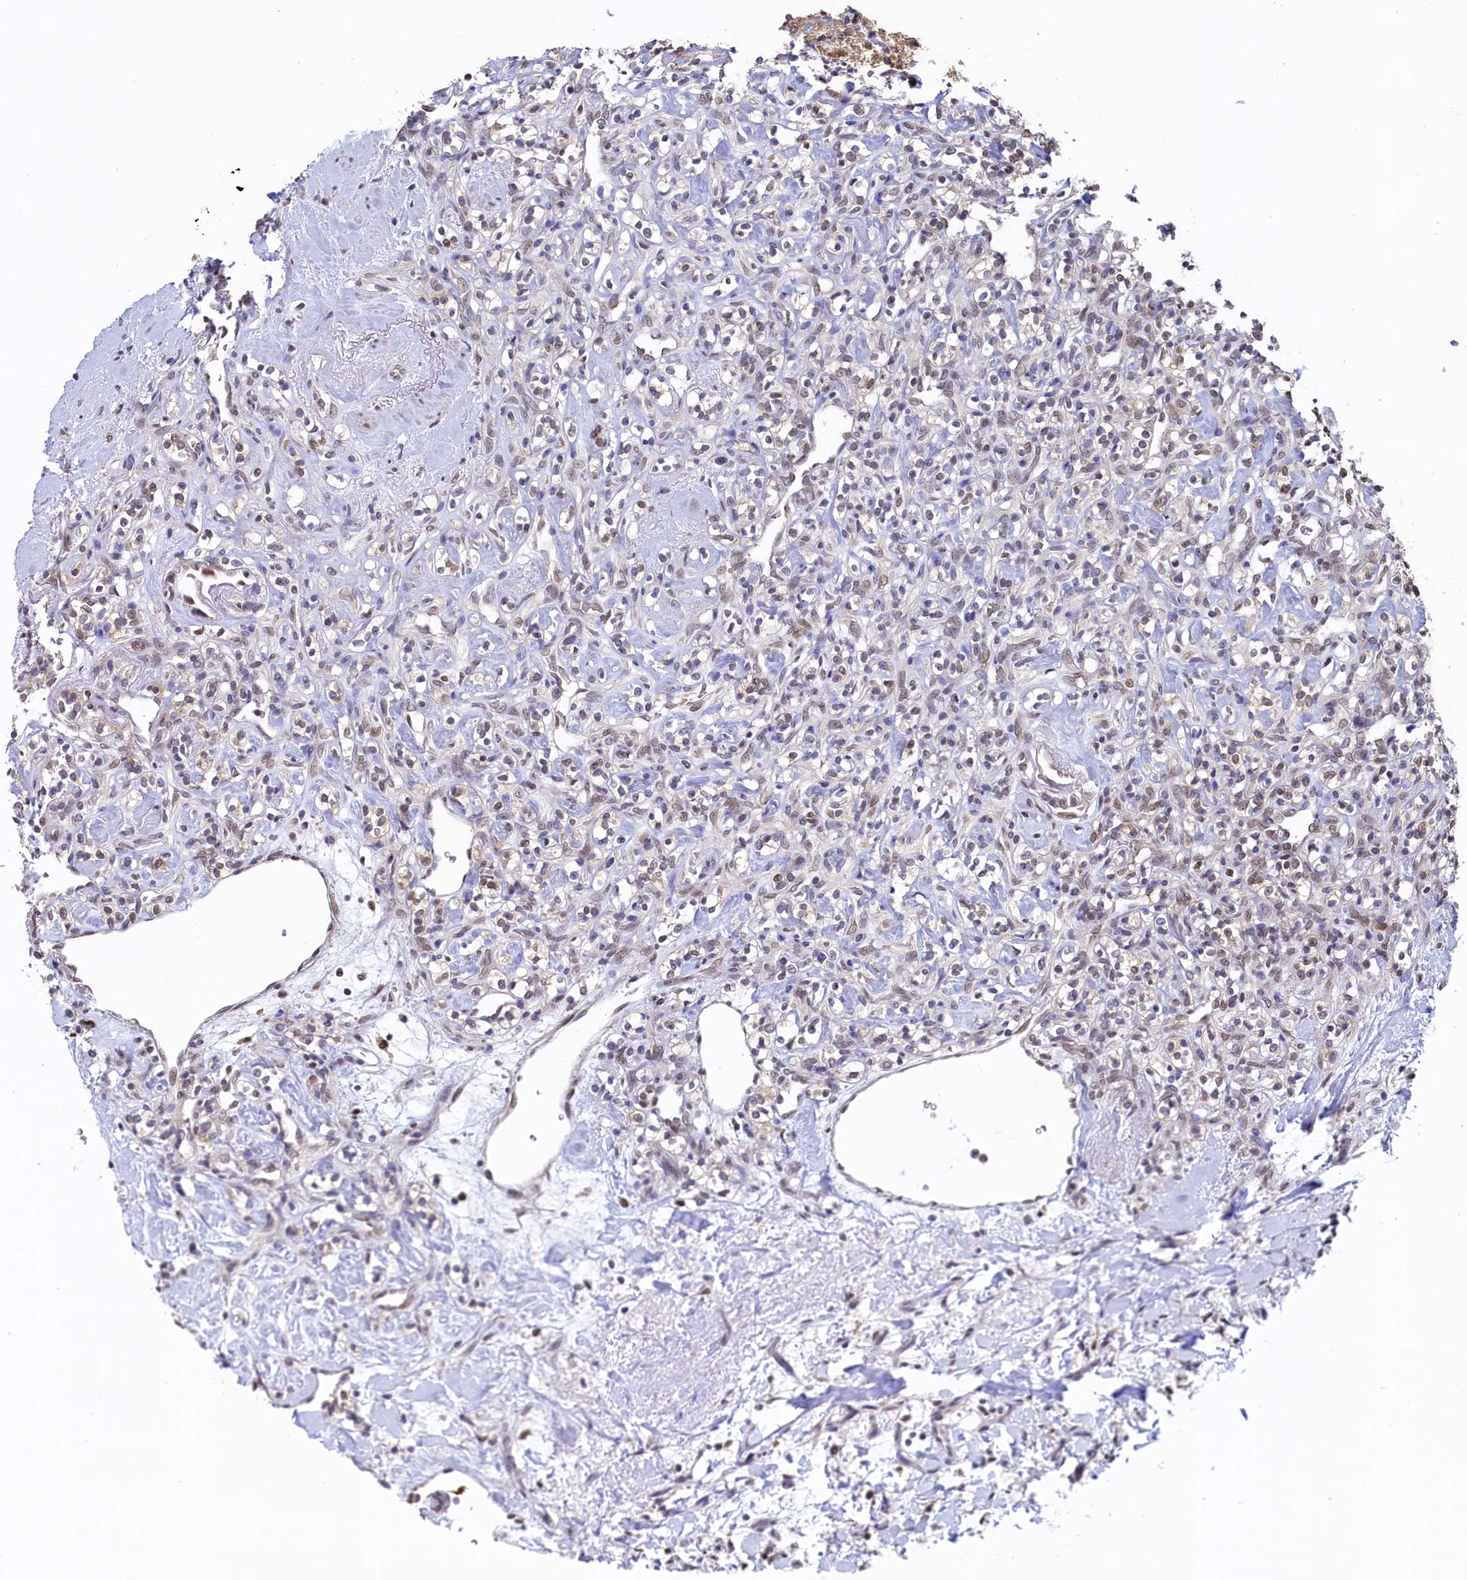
{"staining": {"intensity": "weak", "quantity": "<25%", "location": "nuclear"}, "tissue": "renal cancer", "cell_type": "Tumor cells", "image_type": "cancer", "snomed": [{"axis": "morphology", "description": "Adenocarcinoma, NOS"}, {"axis": "topography", "description": "Kidney"}], "caption": "High power microscopy photomicrograph of an IHC micrograph of renal adenocarcinoma, revealing no significant staining in tumor cells. (DAB IHC, high magnification).", "gene": "AHCY", "patient": {"sex": "male", "age": 77}}